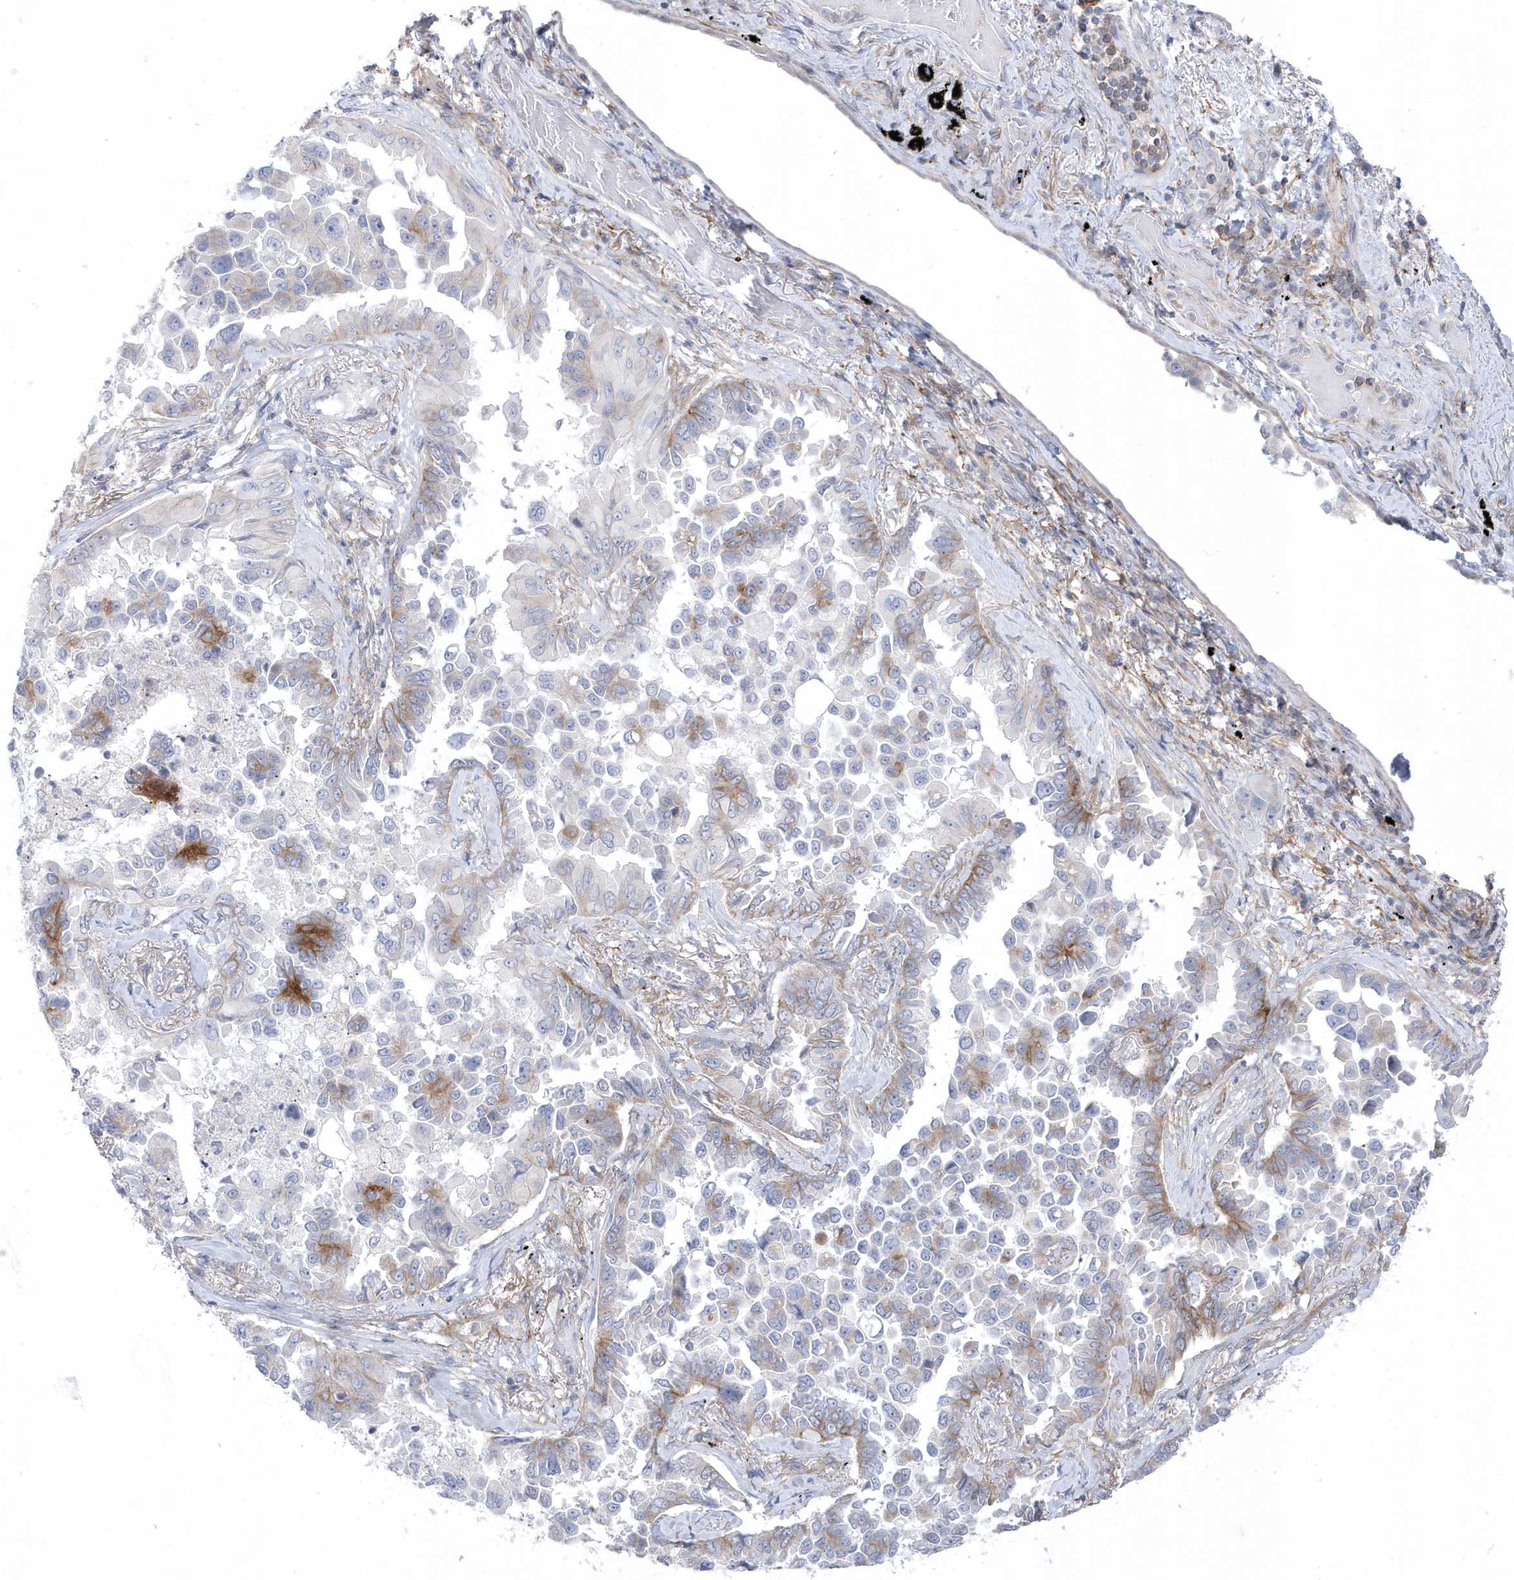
{"staining": {"intensity": "negative", "quantity": "none", "location": "none"}, "tissue": "lung cancer", "cell_type": "Tumor cells", "image_type": "cancer", "snomed": [{"axis": "morphology", "description": "Adenocarcinoma, NOS"}, {"axis": "topography", "description": "Lung"}], "caption": "Tumor cells show no significant staining in adenocarcinoma (lung).", "gene": "ANAPC1", "patient": {"sex": "female", "age": 67}}